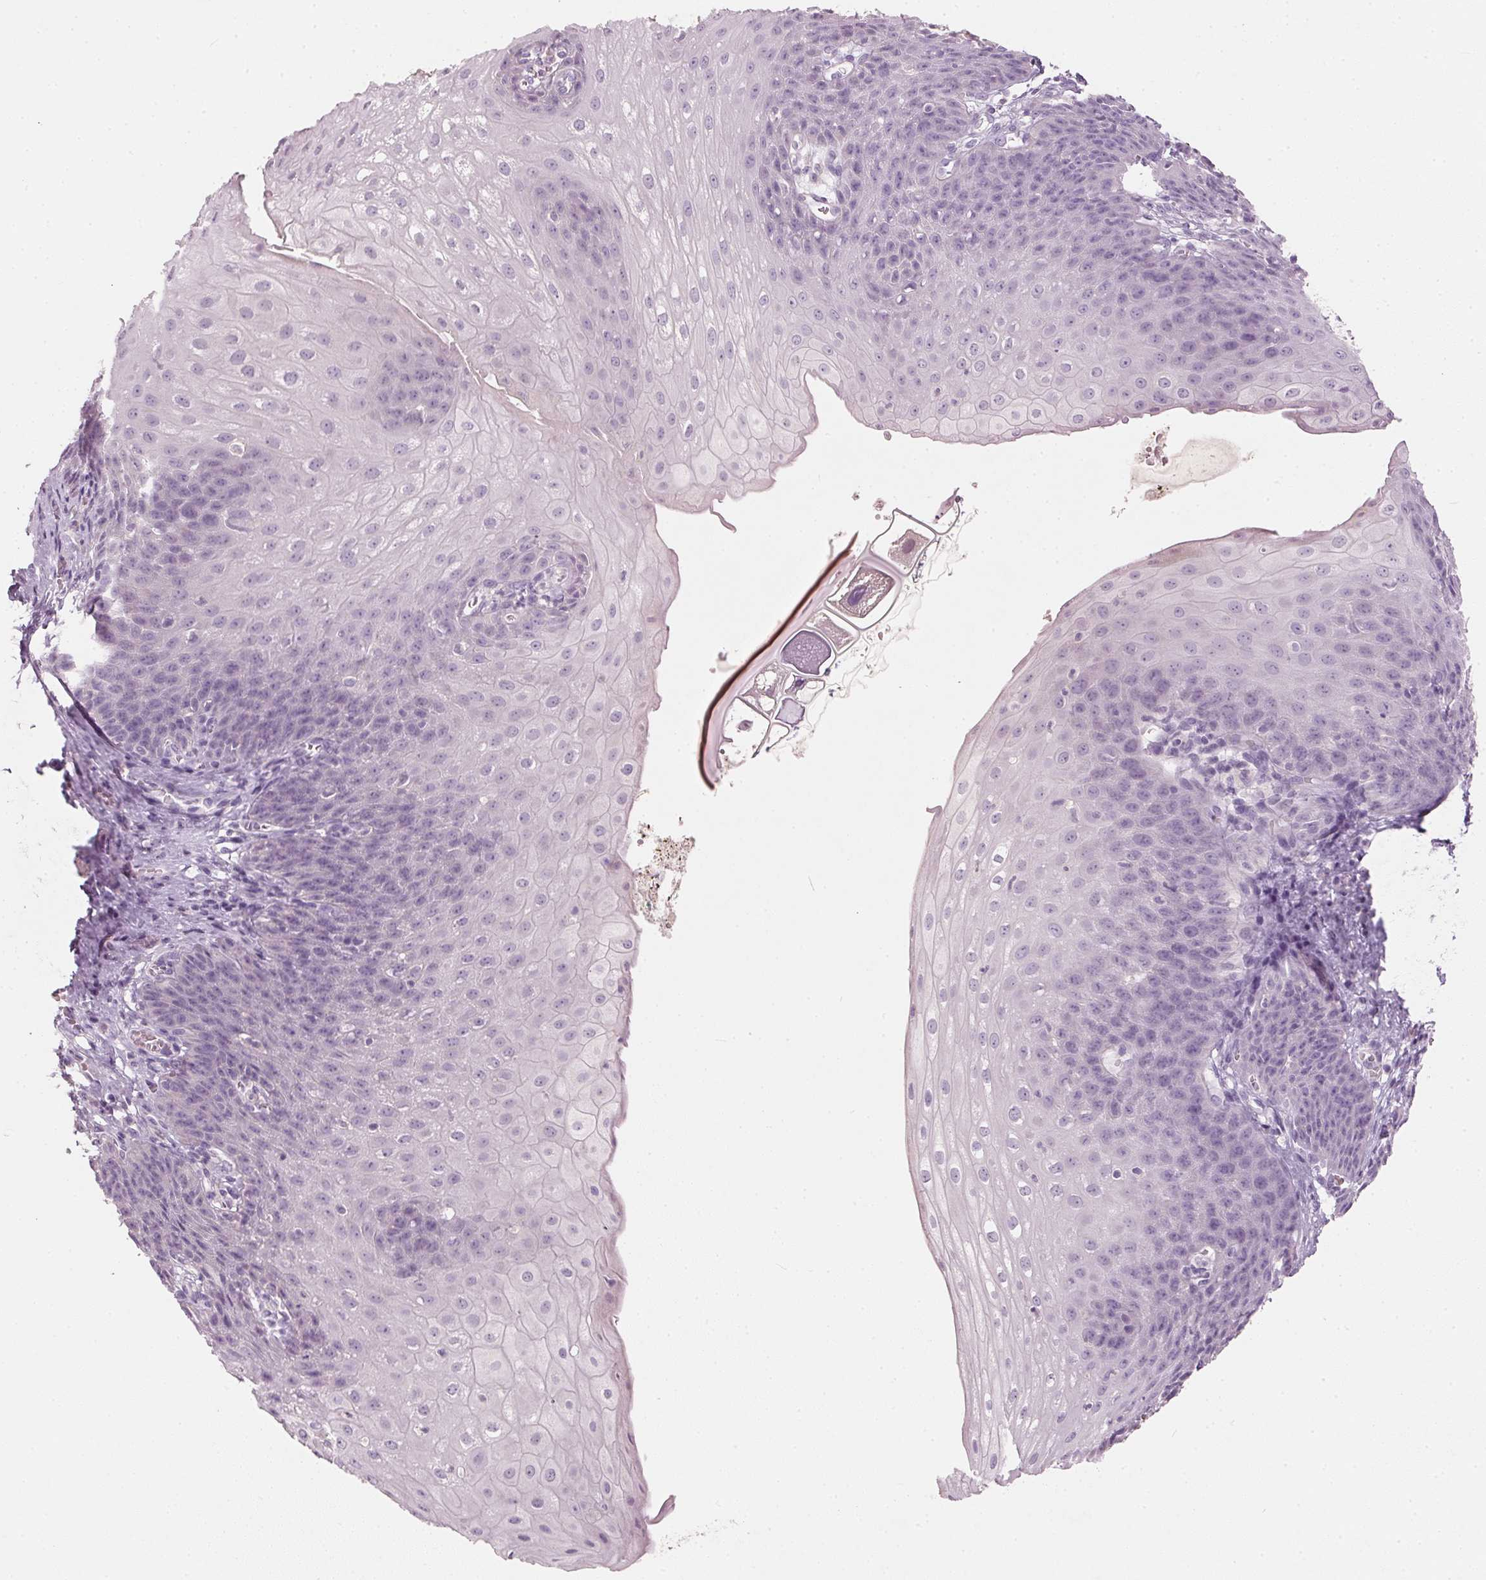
{"staining": {"intensity": "negative", "quantity": "none", "location": "none"}, "tissue": "esophagus", "cell_type": "Squamous epithelial cells", "image_type": "normal", "snomed": [{"axis": "morphology", "description": "Normal tissue, NOS"}, {"axis": "topography", "description": "Esophagus"}], "caption": "An image of esophagus stained for a protein displays no brown staining in squamous epithelial cells. (DAB (3,3'-diaminobenzidine) IHC visualized using brightfield microscopy, high magnification).", "gene": "HSD17B1", "patient": {"sex": "male", "age": 71}}